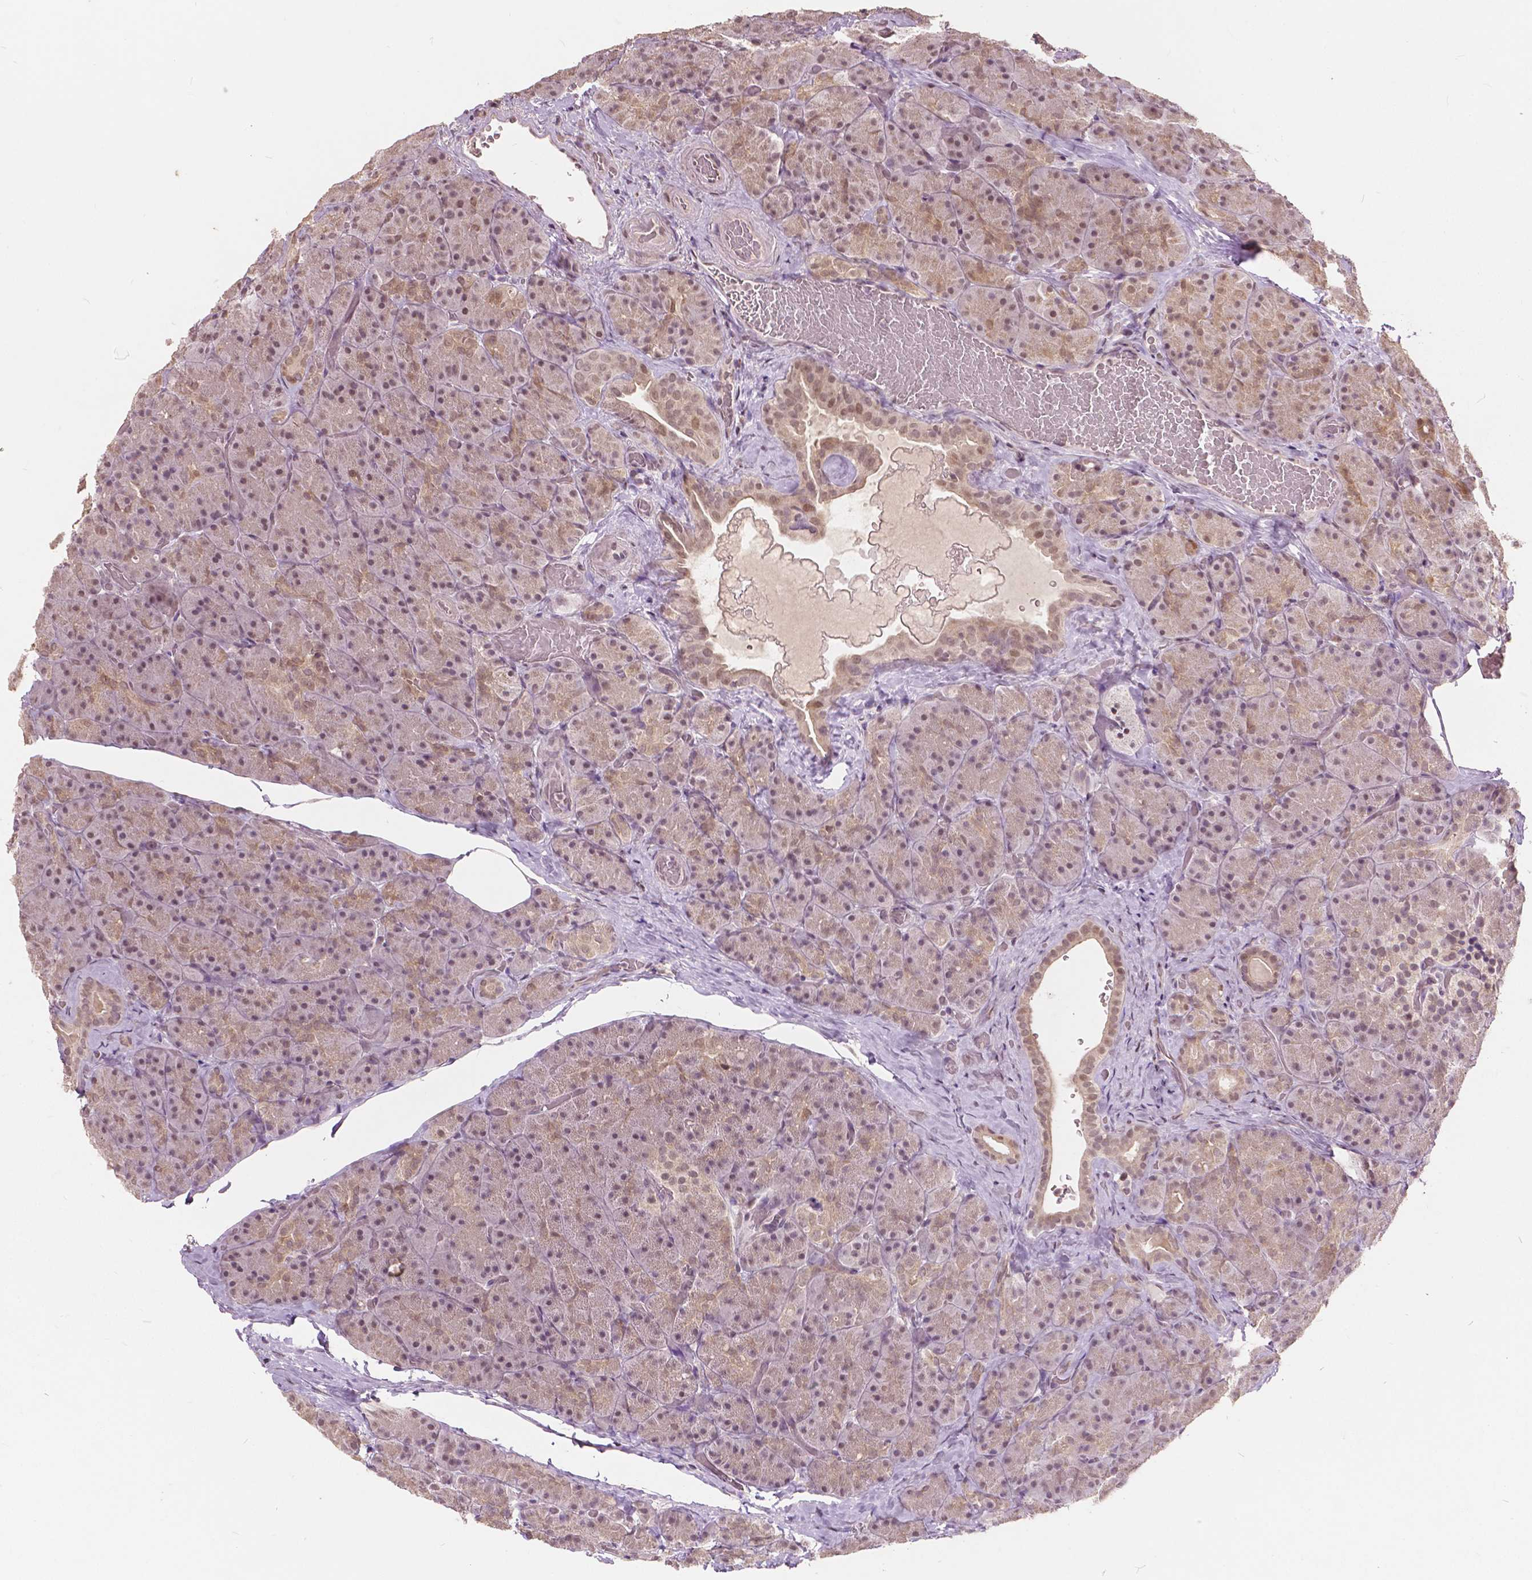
{"staining": {"intensity": "moderate", "quantity": ">75%", "location": "nuclear"}, "tissue": "pancreas", "cell_type": "Exocrine glandular cells", "image_type": "normal", "snomed": [{"axis": "morphology", "description": "Normal tissue, NOS"}, {"axis": "topography", "description": "Pancreas"}], "caption": "Pancreas was stained to show a protein in brown. There is medium levels of moderate nuclear expression in approximately >75% of exocrine glandular cells. (Brightfield microscopy of DAB IHC at high magnification).", "gene": "HOXA10", "patient": {"sex": "male", "age": 57}}